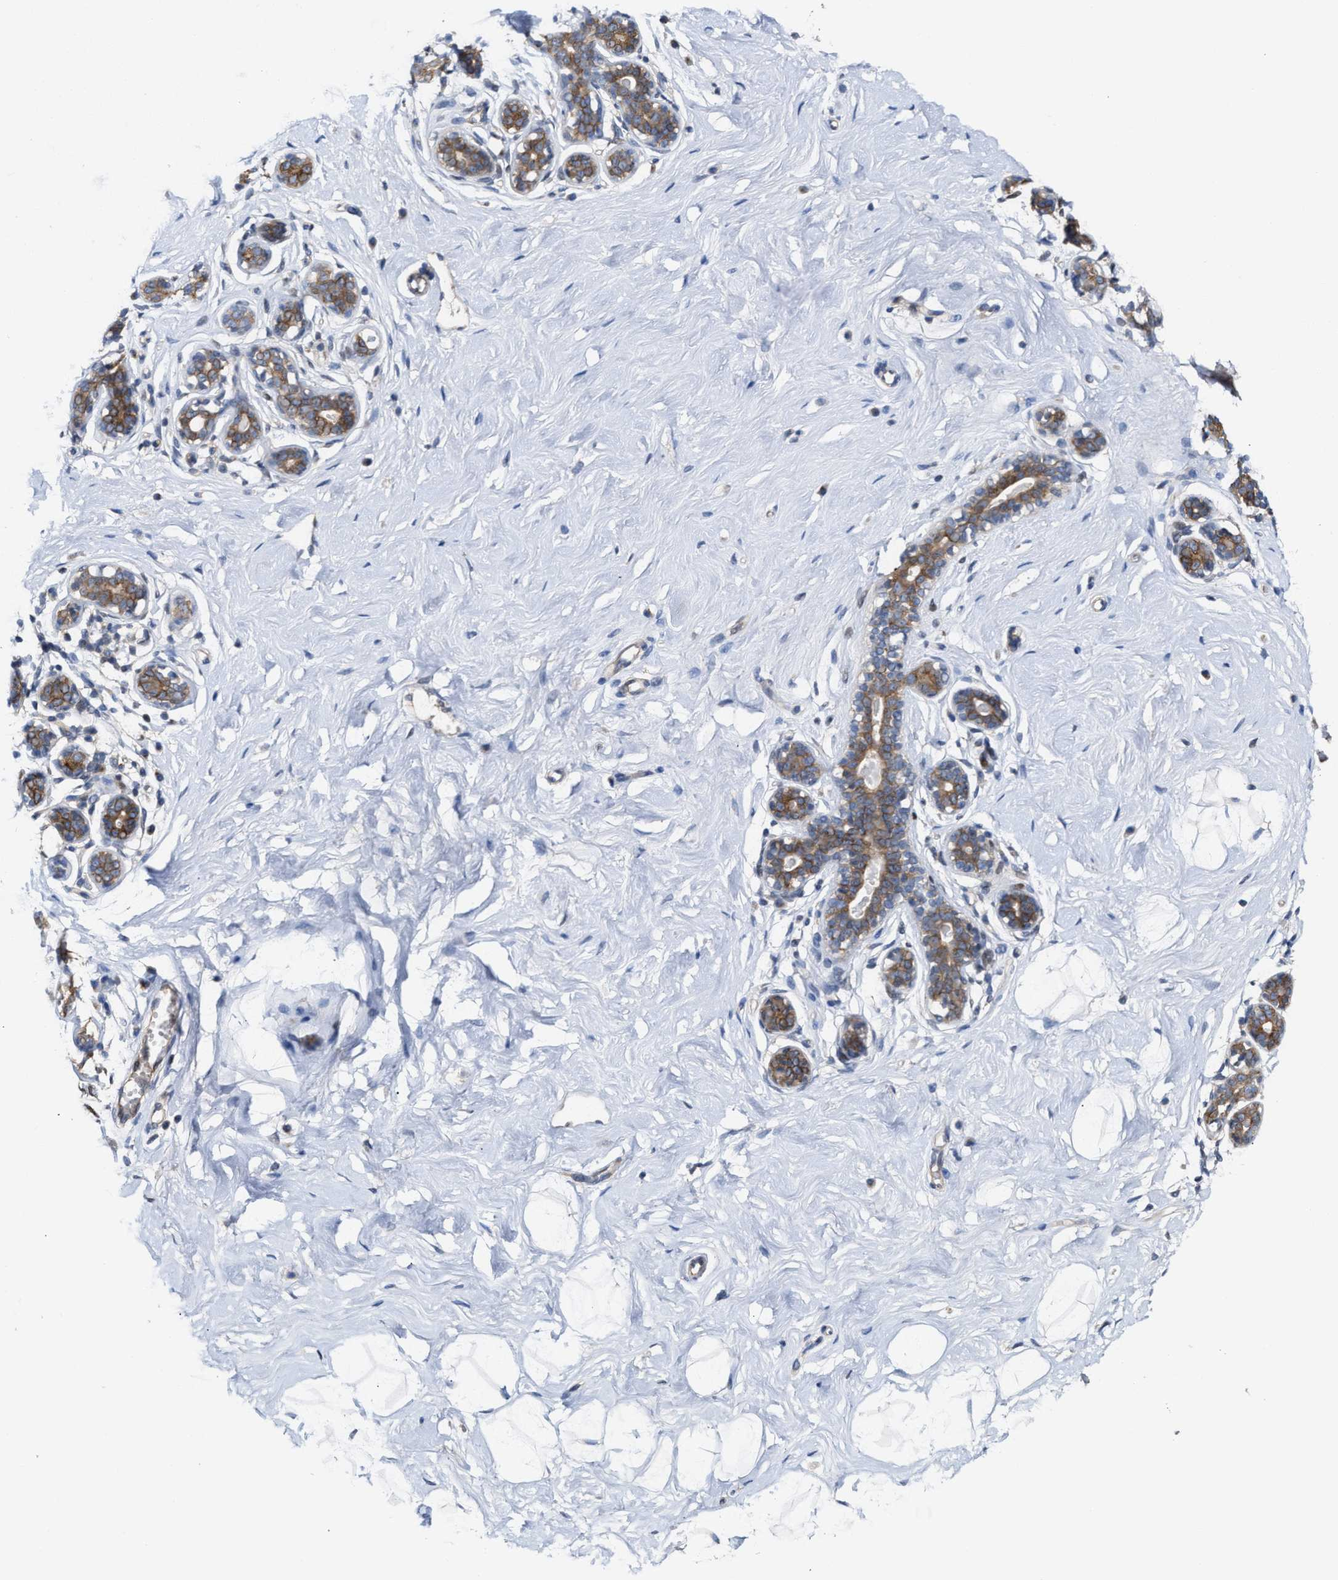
{"staining": {"intensity": "weak", "quantity": ">75%", "location": "cytoplasmic/membranous"}, "tissue": "breast", "cell_type": "Adipocytes", "image_type": "normal", "snomed": [{"axis": "morphology", "description": "Normal tissue, NOS"}, {"axis": "topography", "description": "Breast"}], "caption": "Breast stained with IHC shows weak cytoplasmic/membranous expression in approximately >75% of adipocytes. The staining was performed using DAB, with brown indicating positive protein expression. Nuclei are stained blue with hematoxylin.", "gene": "BBLN", "patient": {"sex": "female", "age": 23}}